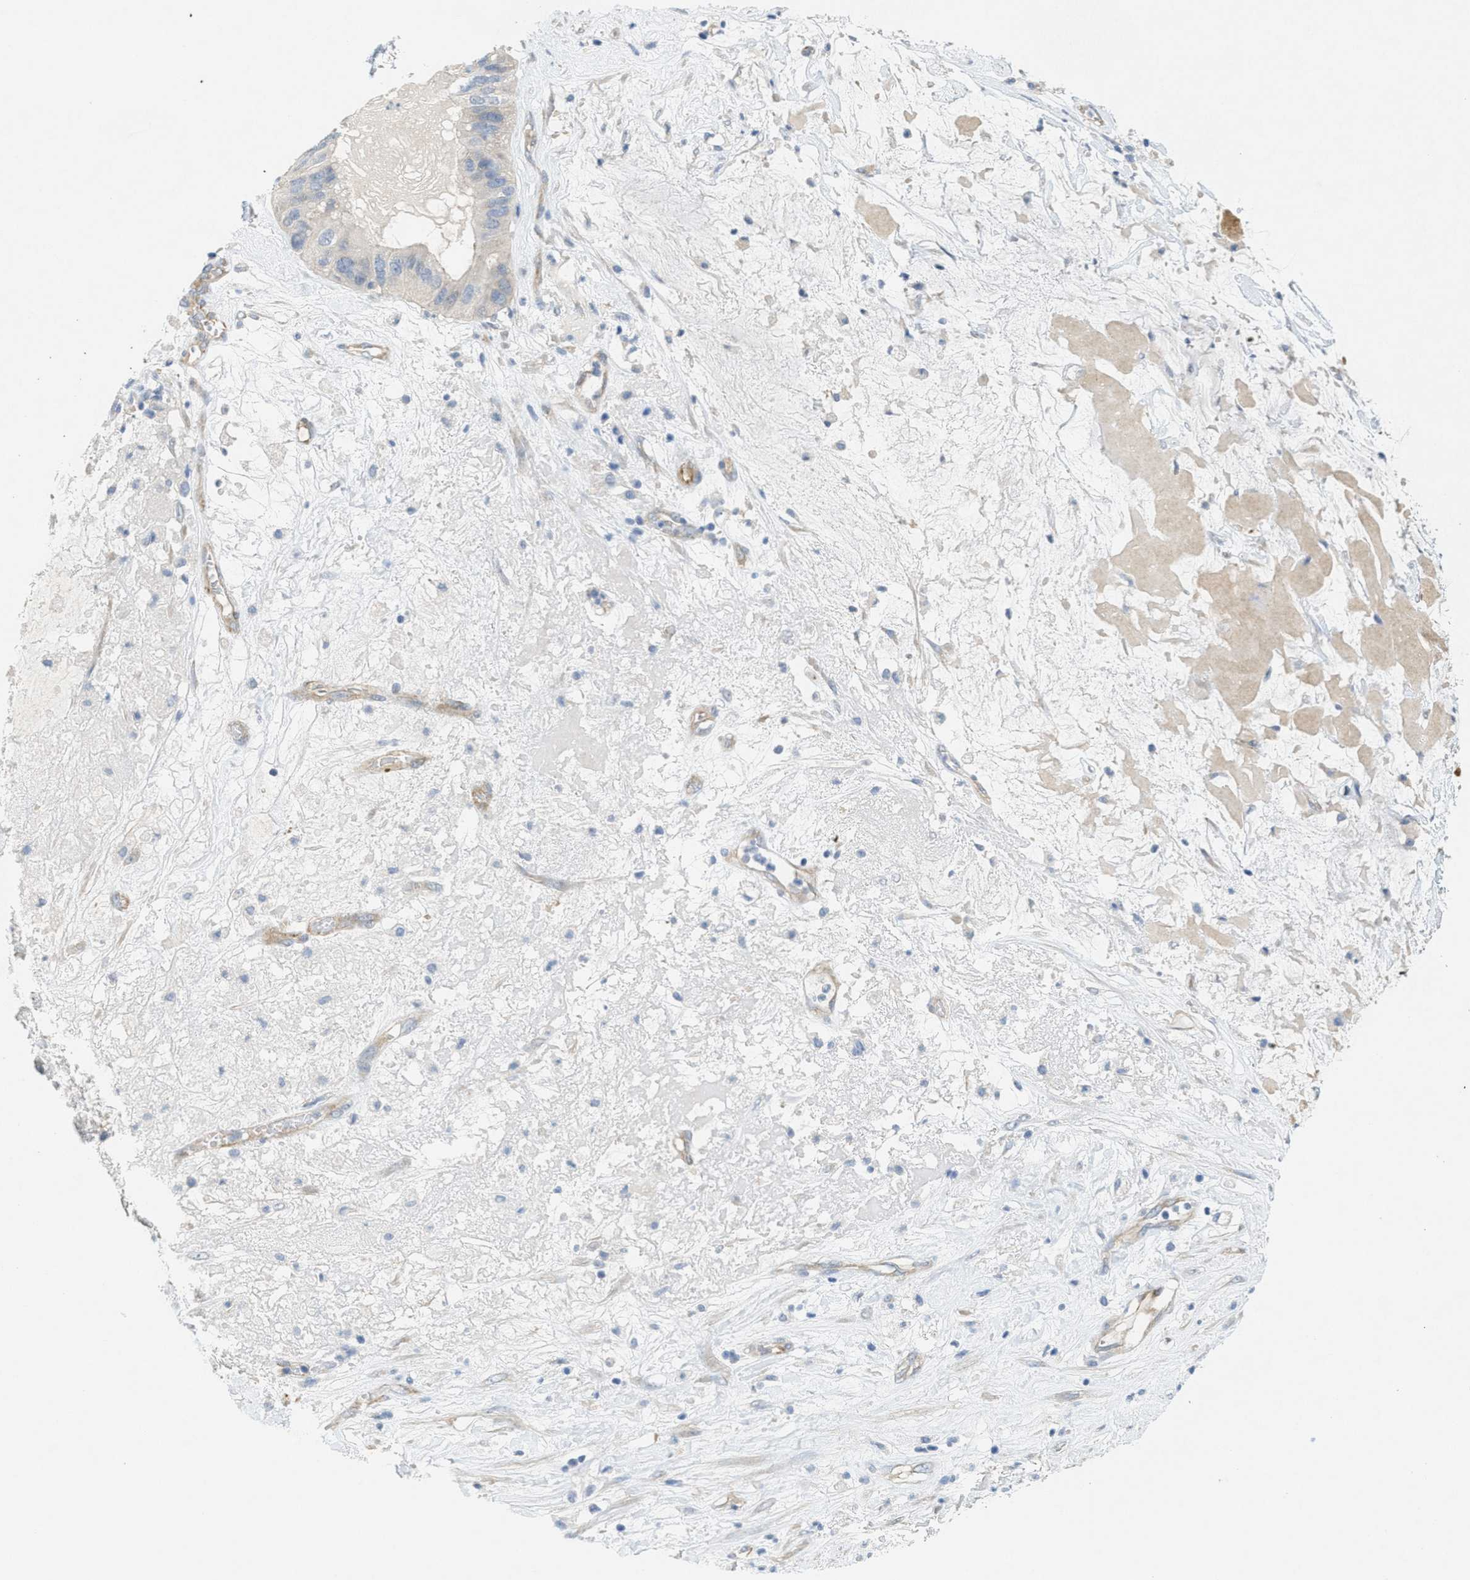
{"staining": {"intensity": "weak", "quantity": "<25%", "location": "cytoplasmic/membranous"}, "tissue": "ovarian cancer", "cell_type": "Tumor cells", "image_type": "cancer", "snomed": [{"axis": "morphology", "description": "Cystadenocarcinoma, mucinous, NOS"}, {"axis": "topography", "description": "Ovary"}], "caption": "The photomicrograph displays no staining of tumor cells in mucinous cystadenocarcinoma (ovarian). (DAB immunohistochemistry, high magnification).", "gene": "ZFYVE9", "patient": {"sex": "female", "age": 80}}